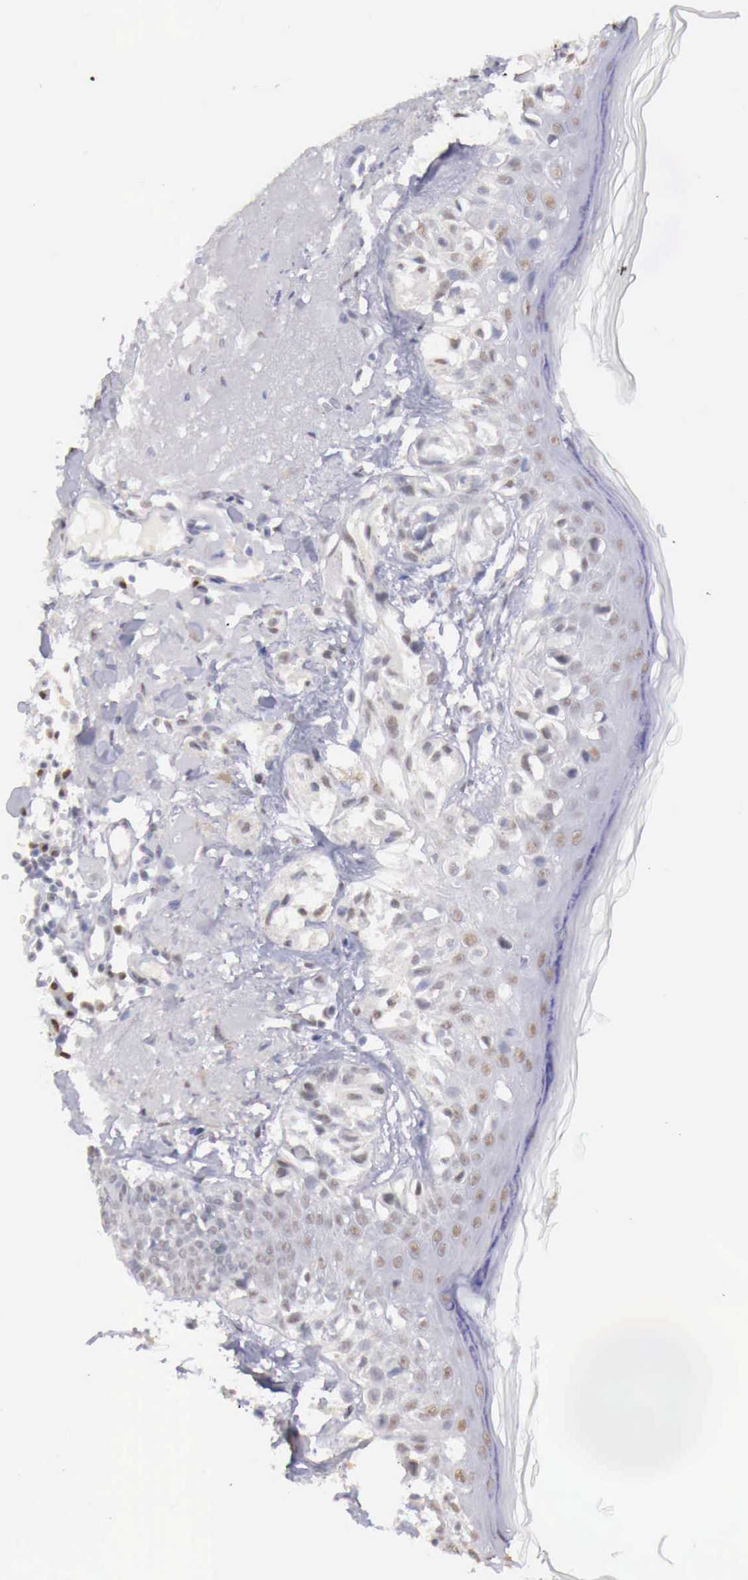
{"staining": {"intensity": "negative", "quantity": "none", "location": "none"}, "tissue": "melanoma", "cell_type": "Tumor cells", "image_type": "cancer", "snomed": [{"axis": "morphology", "description": "Malignant melanoma, NOS"}, {"axis": "topography", "description": "Skin"}], "caption": "This is an immunohistochemistry photomicrograph of human melanoma. There is no staining in tumor cells.", "gene": "UBA1", "patient": {"sex": "male", "age": 80}}